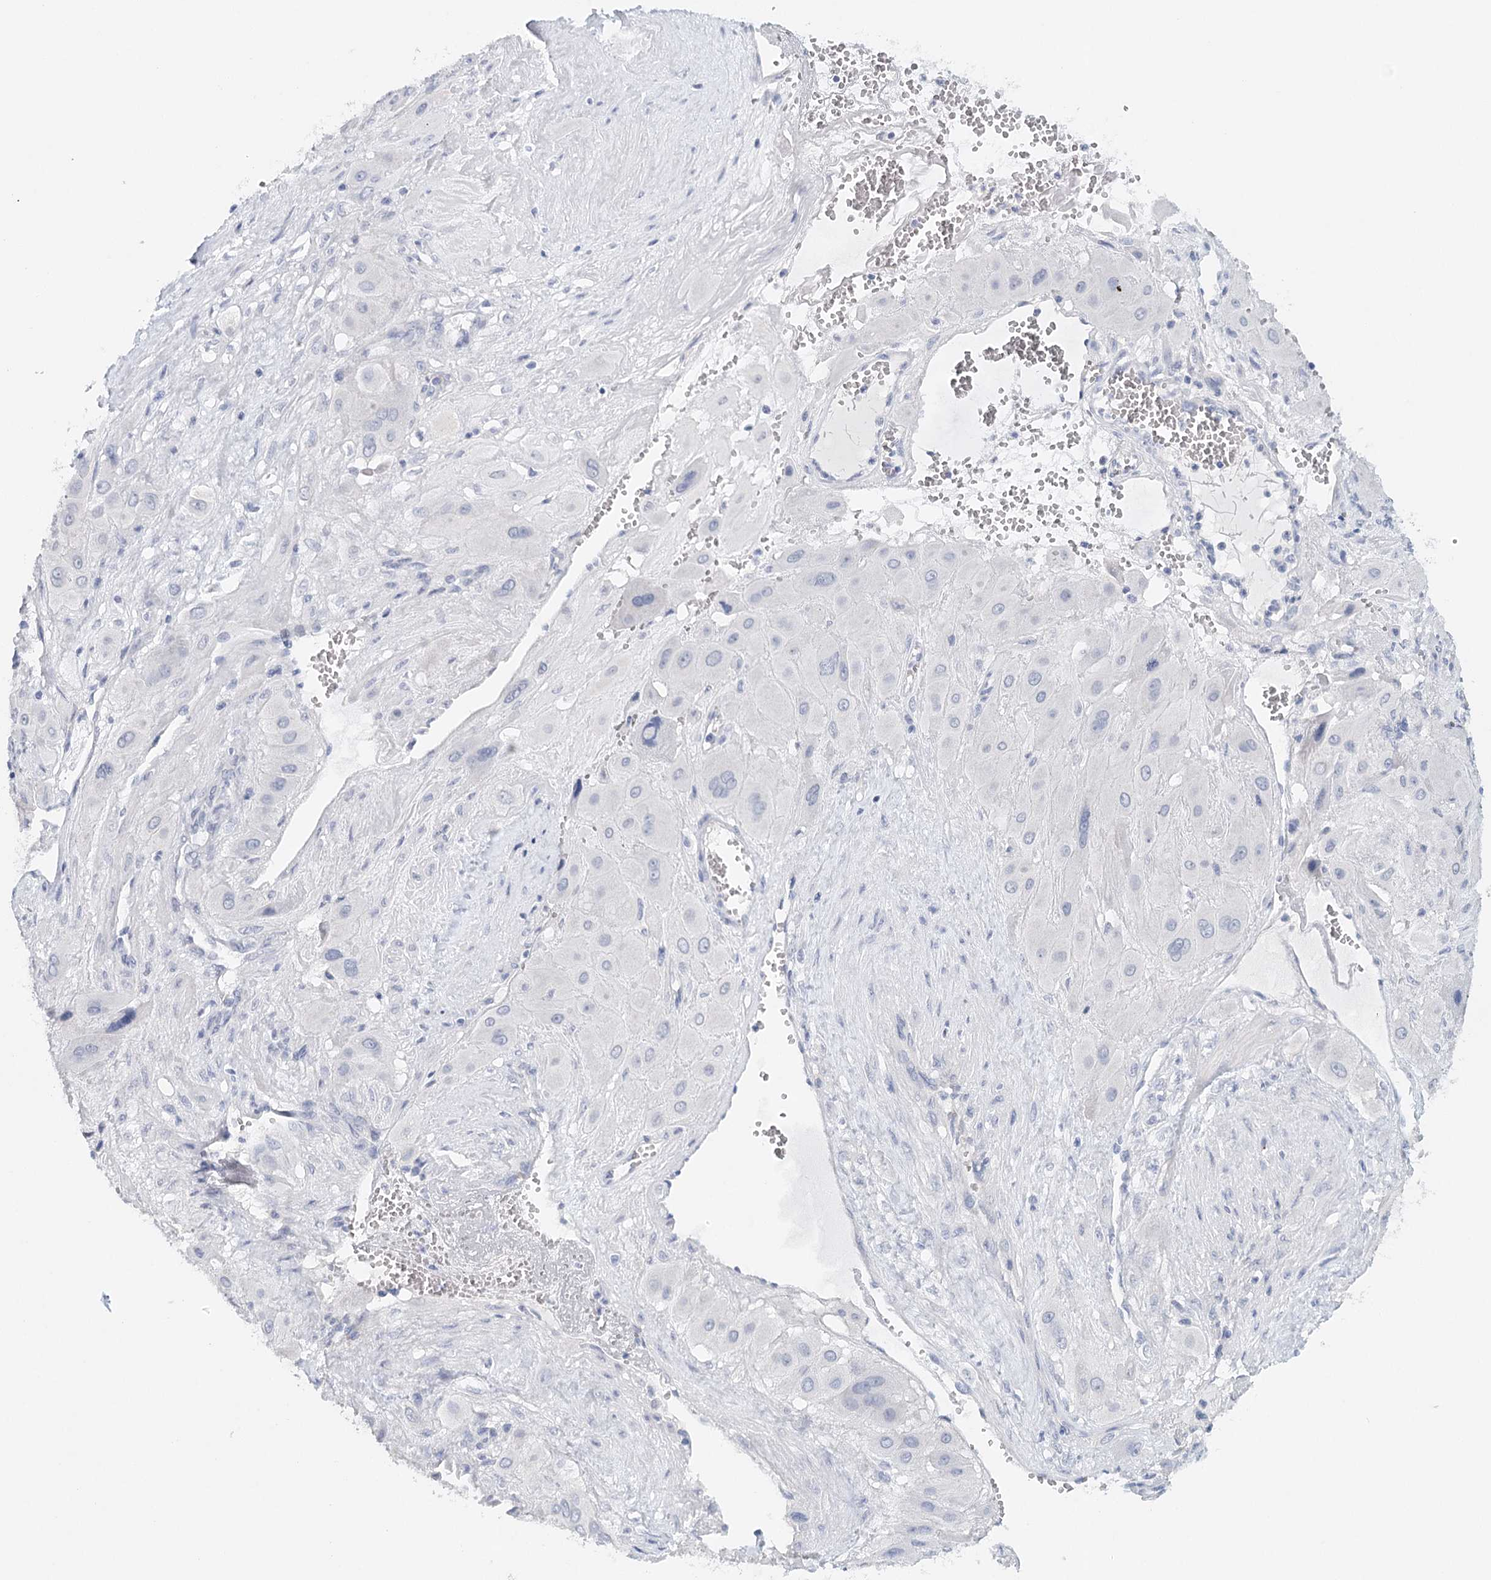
{"staining": {"intensity": "negative", "quantity": "none", "location": "none"}, "tissue": "cervical cancer", "cell_type": "Tumor cells", "image_type": "cancer", "snomed": [{"axis": "morphology", "description": "Squamous cell carcinoma, NOS"}, {"axis": "topography", "description": "Cervix"}], "caption": "Immunohistochemistry histopathology image of human cervical cancer (squamous cell carcinoma) stained for a protein (brown), which demonstrates no positivity in tumor cells.", "gene": "HSPA4L", "patient": {"sex": "female", "age": 34}}